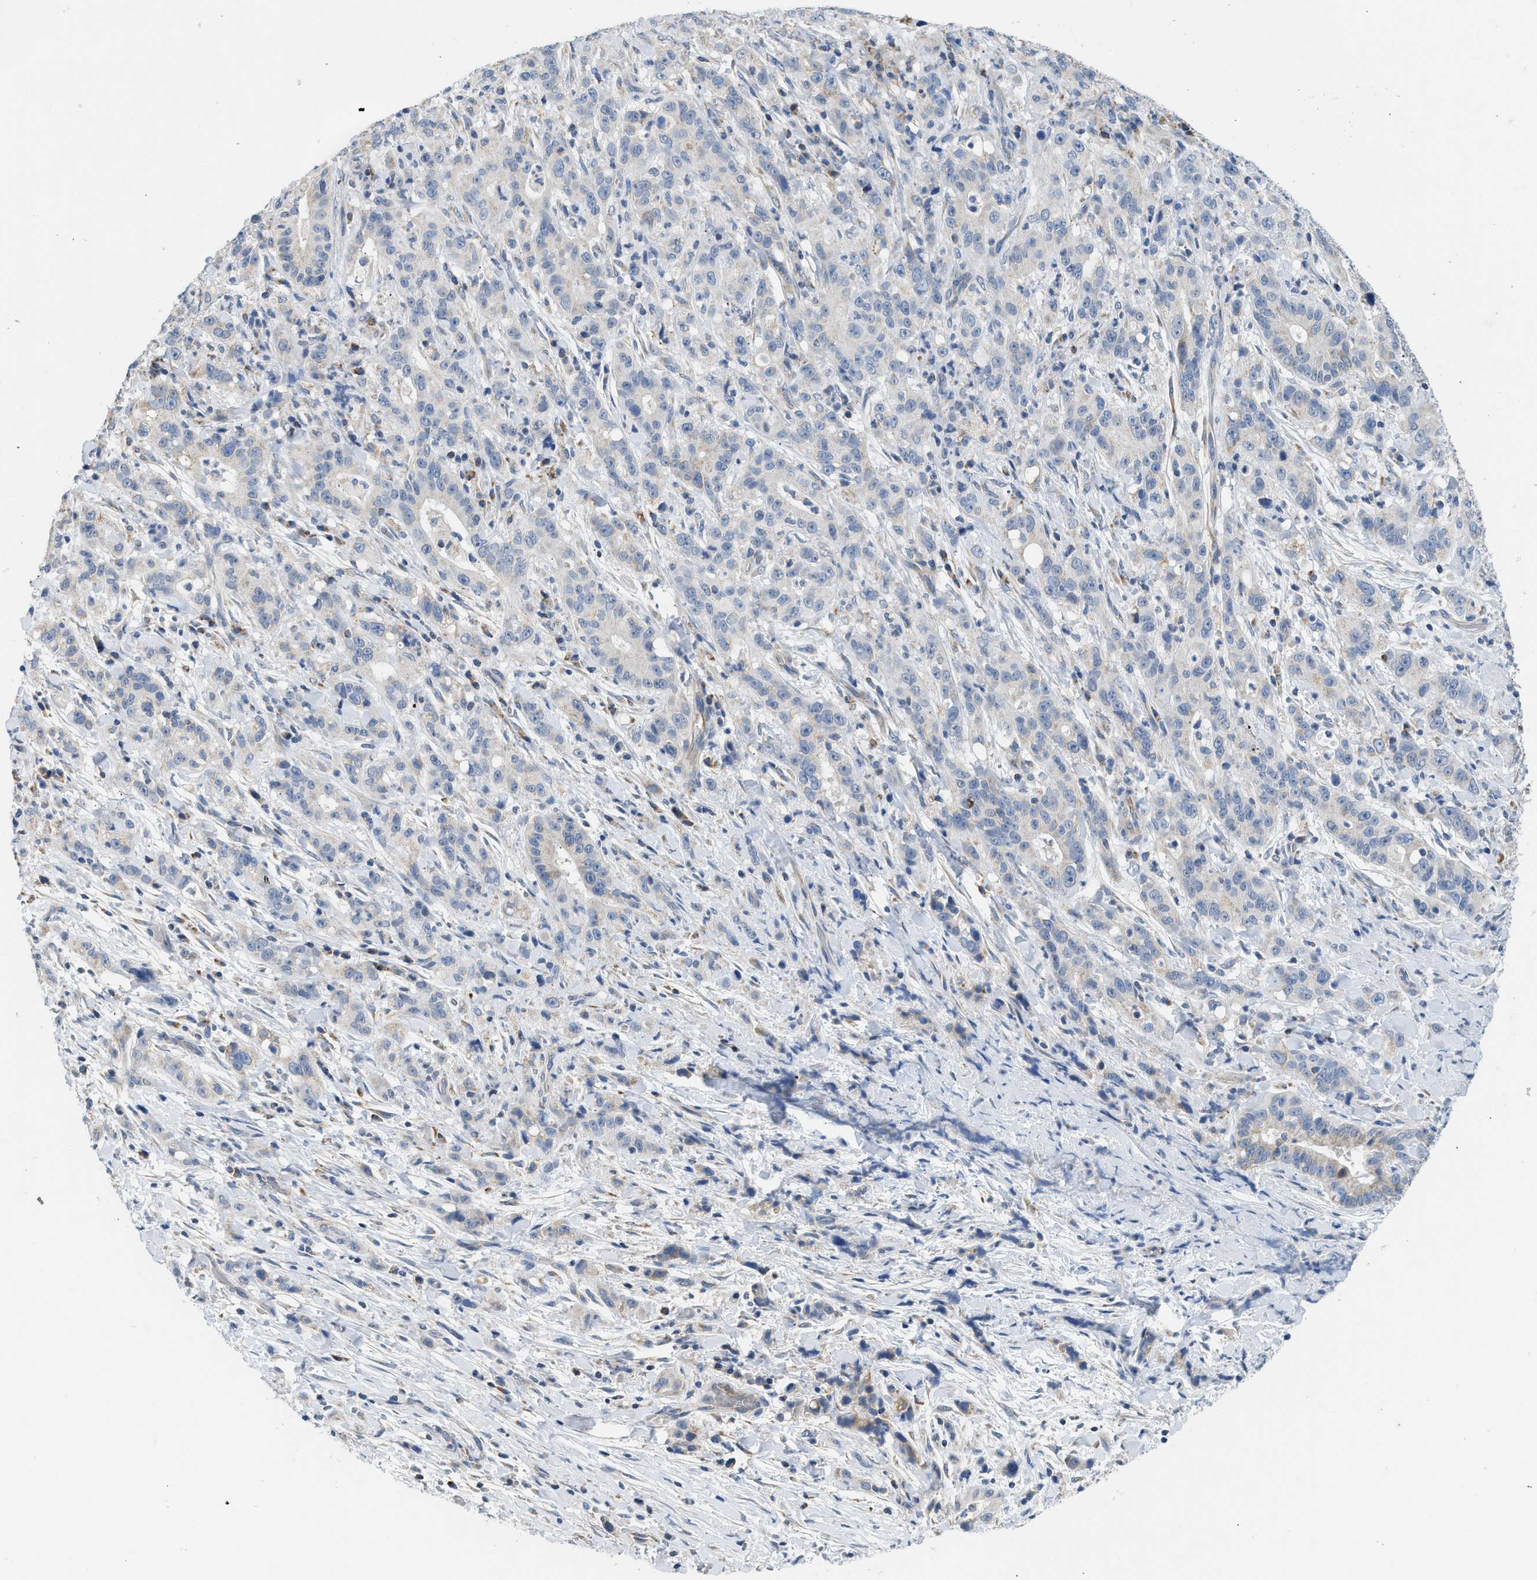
{"staining": {"intensity": "moderate", "quantity": "25%-75%", "location": "cytoplasmic/membranous"}, "tissue": "liver cancer", "cell_type": "Tumor cells", "image_type": "cancer", "snomed": [{"axis": "morphology", "description": "Cholangiocarcinoma"}, {"axis": "topography", "description": "Liver"}], "caption": "Approximately 25%-75% of tumor cells in liver cancer show moderate cytoplasmic/membranous protein expression as visualized by brown immunohistochemical staining.", "gene": "GOT2", "patient": {"sex": "female", "age": 38}}